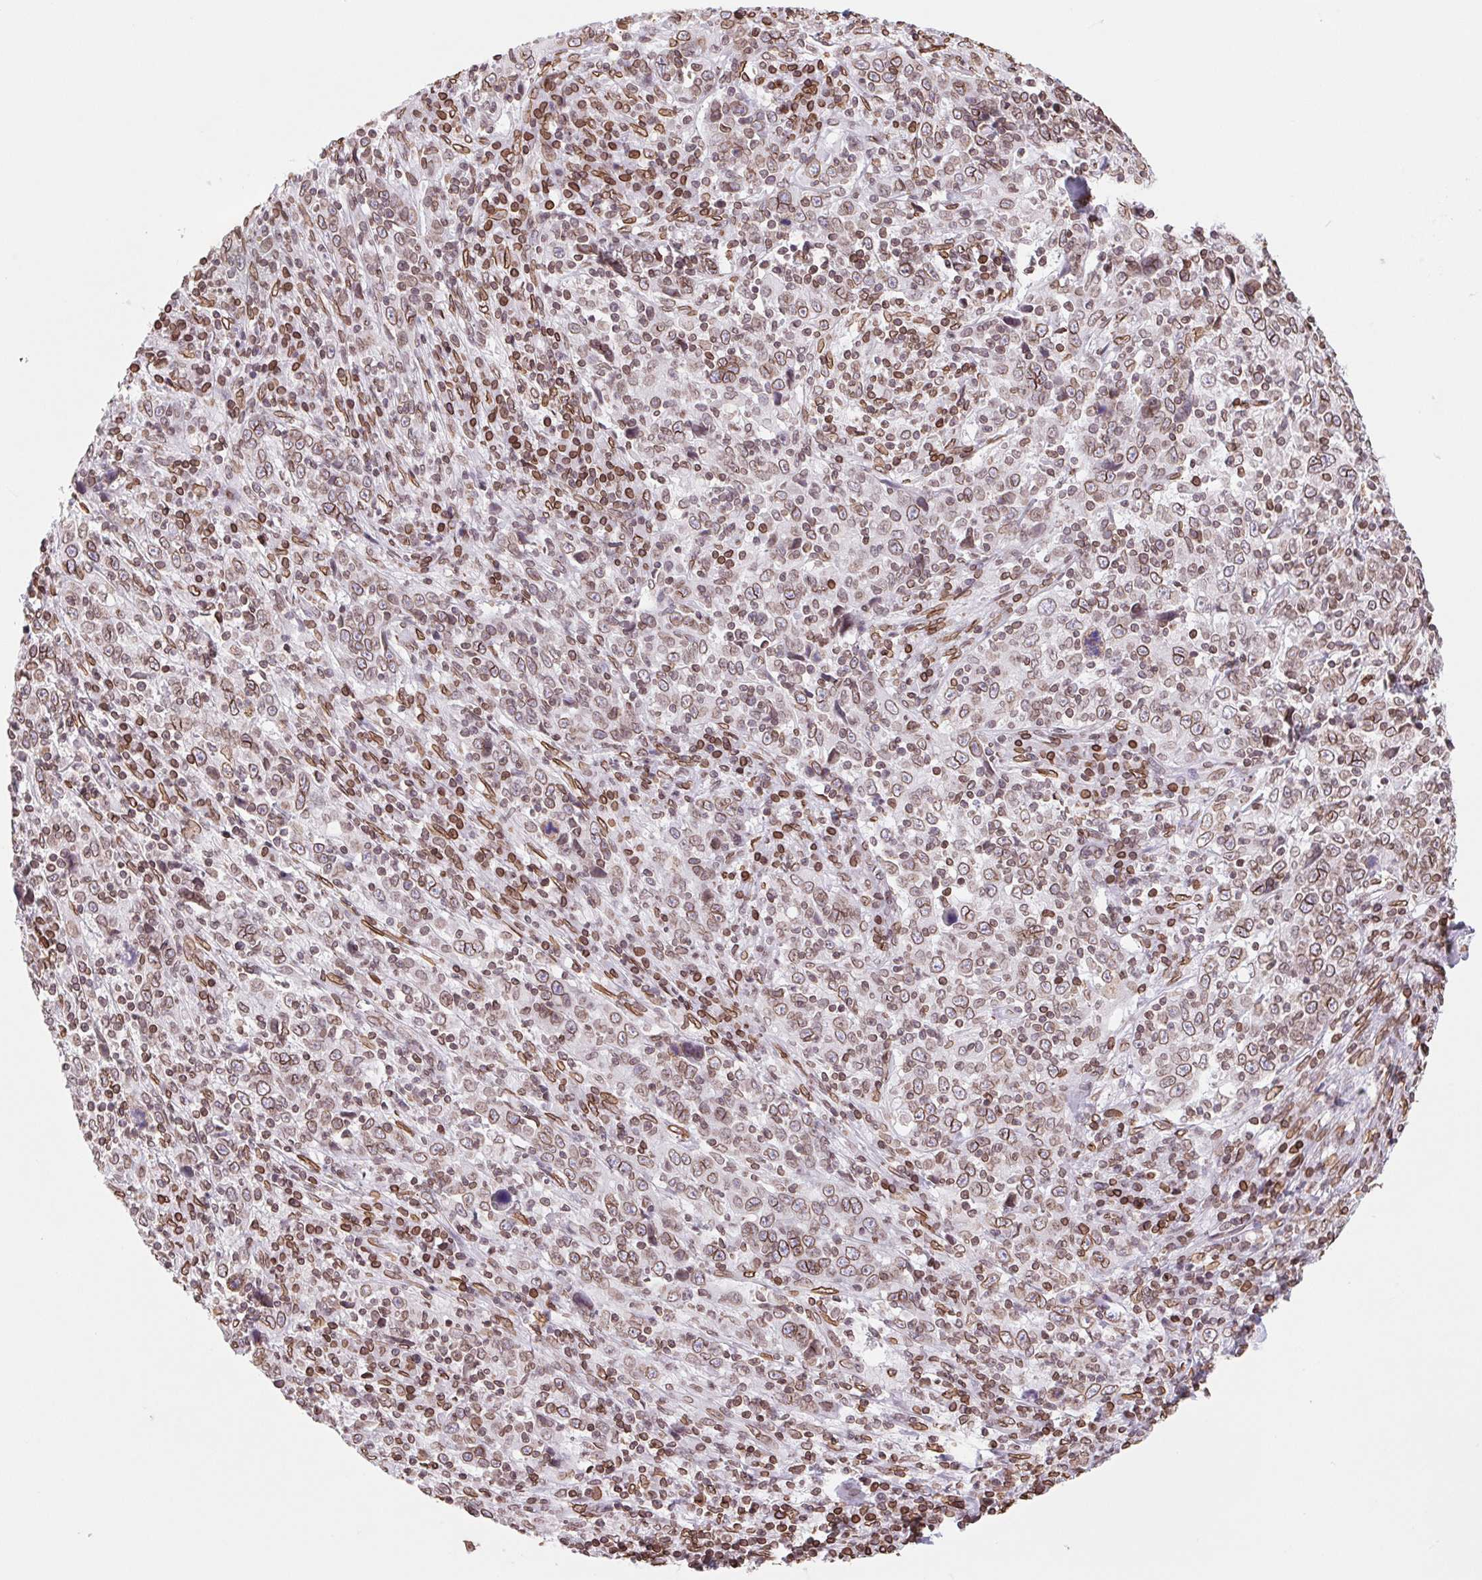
{"staining": {"intensity": "moderate", "quantity": ">75%", "location": "cytoplasmic/membranous,nuclear"}, "tissue": "cervical cancer", "cell_type": "Tumor cells", "image_type": "cancer", "snomed": [{"axis": "morphology", "description": "Squamous cell carcinoma, NOS"}, {"axis": "topography", "description": "Cervix"}], "caption": "A photomicrograph showing moderate cytoplasmic/membranous and nuclear expression in about >75% of tumor cells in cervical cancer, as visualized by brown immunohistochemical staining.", "gene": "LMNB2", "patient": {"sex": "female", "age": 46}}